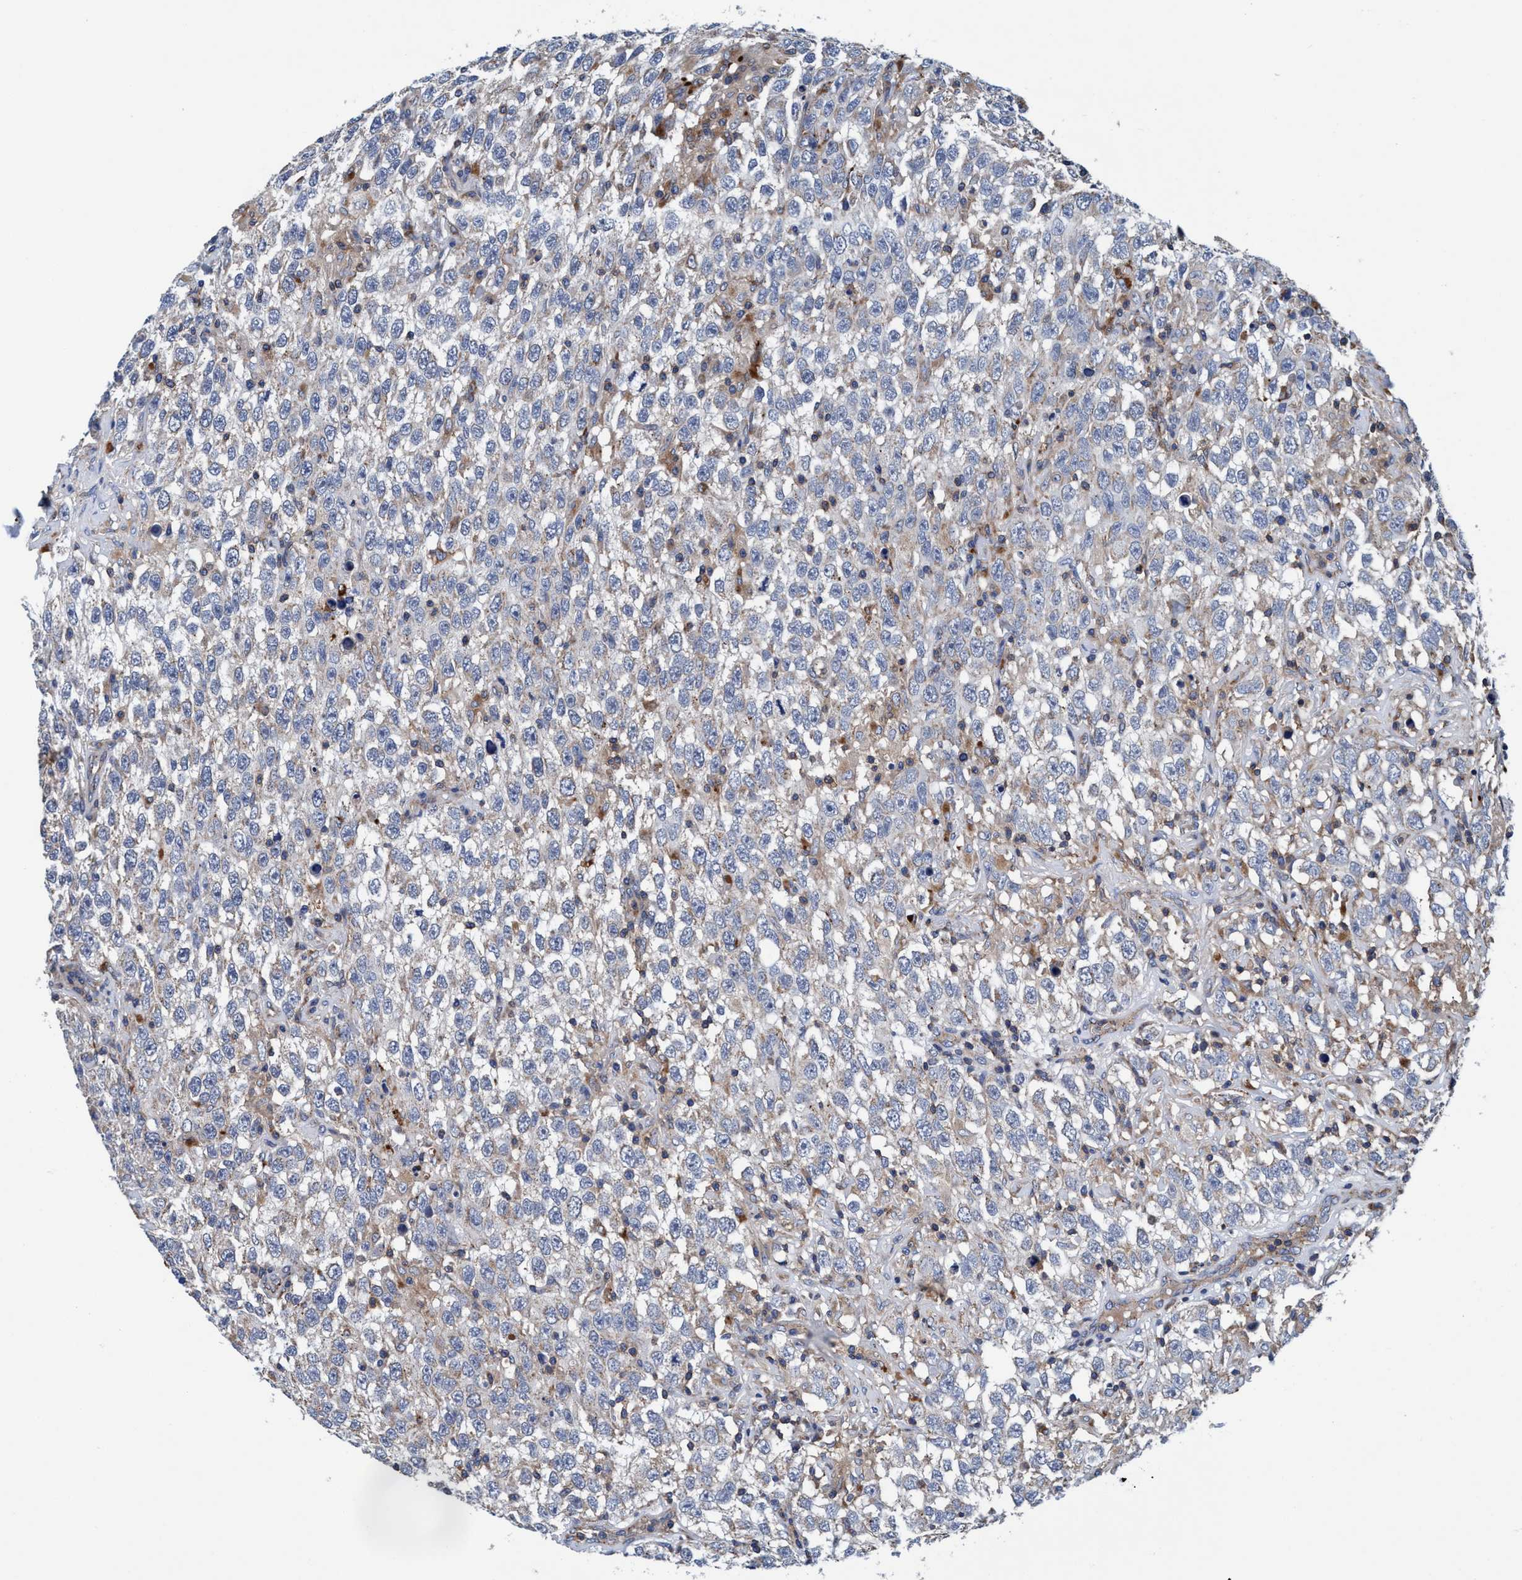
{"staining": {"intensity": "weak", "quantity": "<25%", "location": "cytoplasmic/membranous"}, "tissue": "testis cancer", "cell_type": "Tumor cells", "image_type": "cancer", "snomed": [{"axis": "morphology", "description": "Seminoma, NOS"}, {"axis": "topography", "description": "Testis"}], "caption": "The image exhibits no staining of tumor cells in seminoma (testis).", "gene": "ENDOG", "patient": {"sex": "male", "age": 41}}